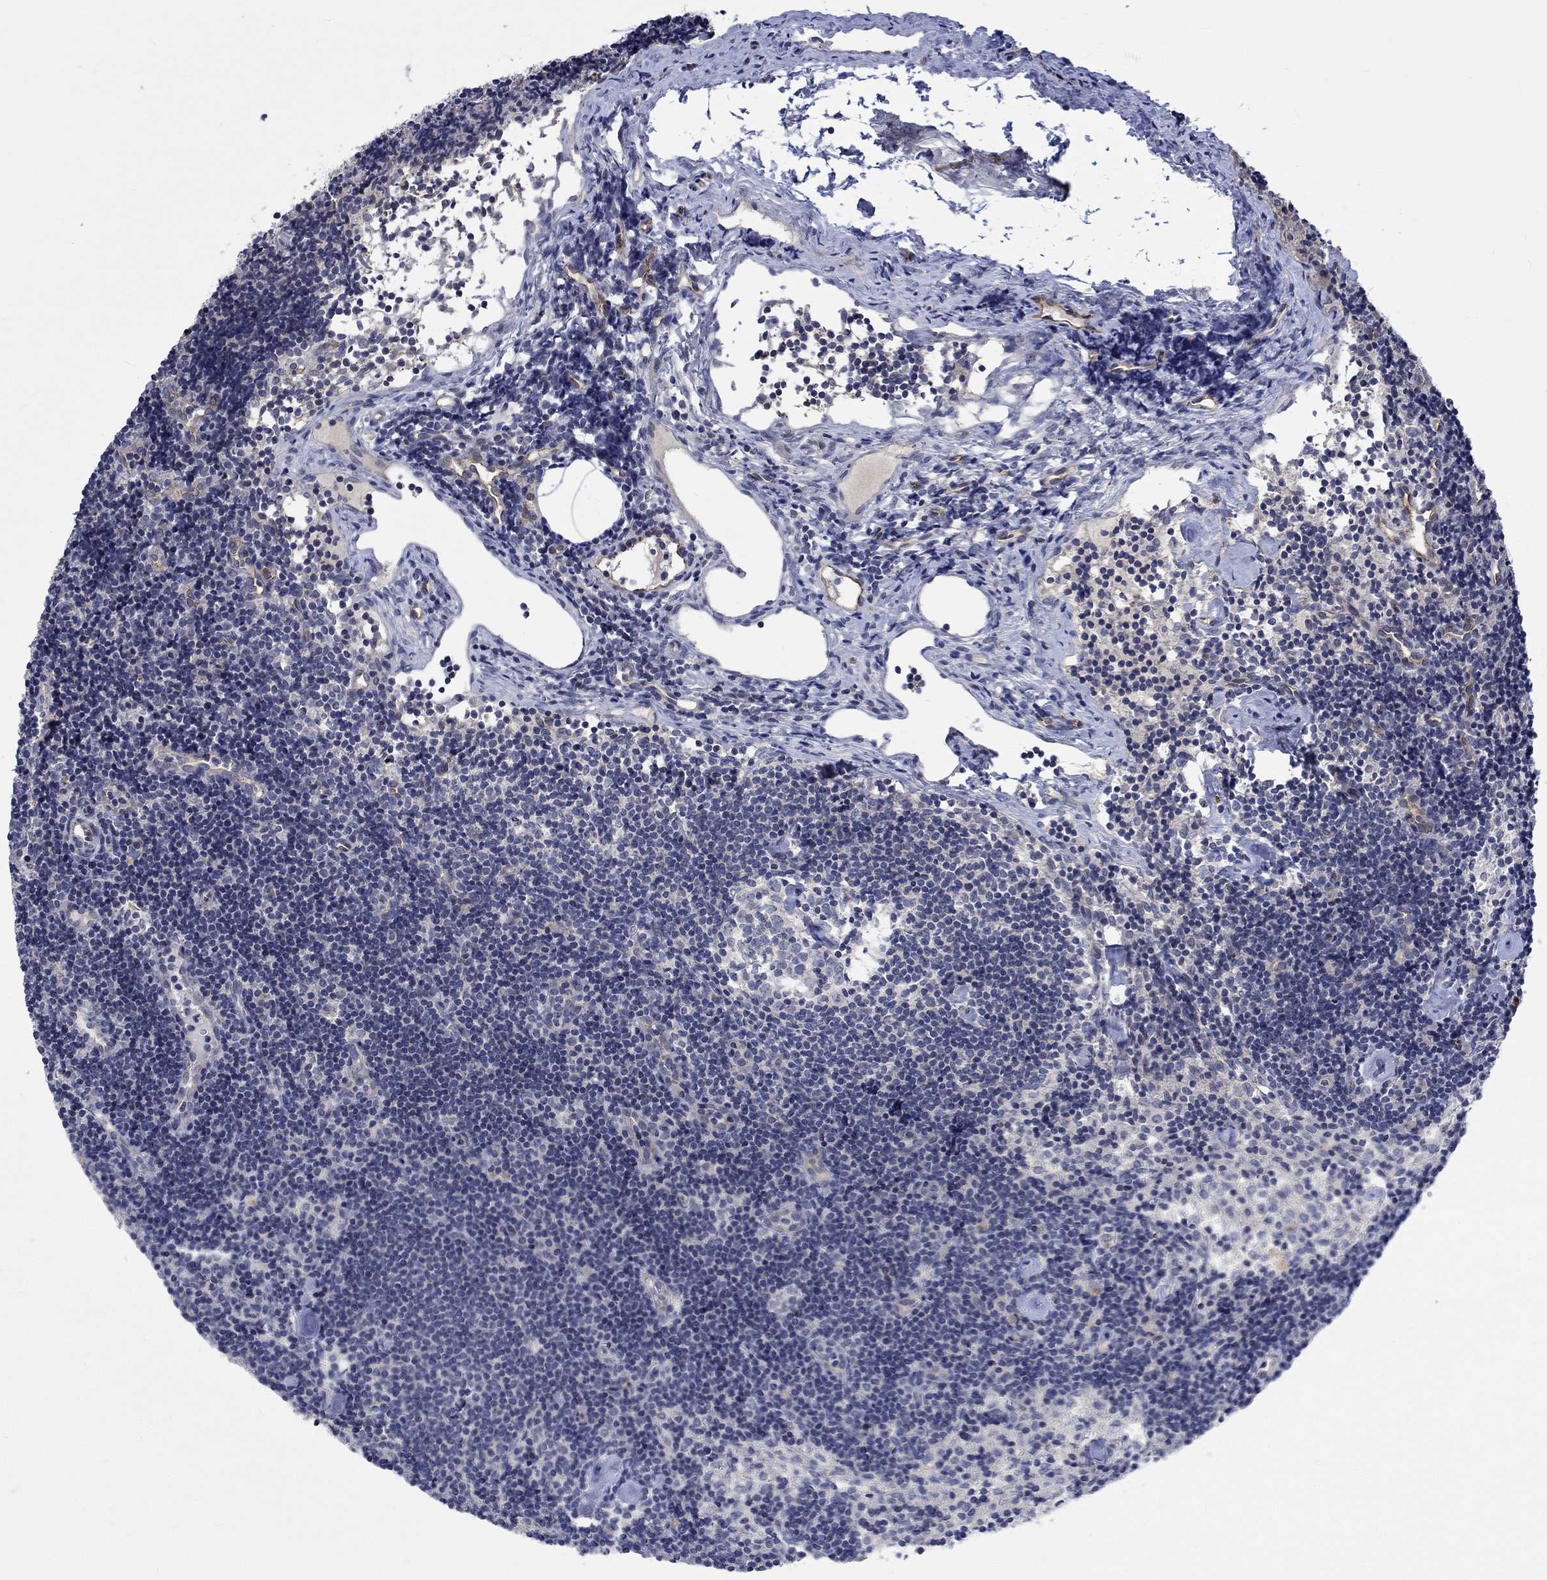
{"staining": {"intensity": "negative", "quantity": "none", "location": "none"}, "tissue": "lymph node", "cell_type": "Germinal center cells", "image_type": "normal", "snomed": [{"axis": "morphology", "description": "Normal tissue, NOS"}, {"axis": "topography", "description": "Lymph node"}], "caption": "A high-resolution histopathology image shows immunohistochemistry staining of unremarkable lymph node, which displays no significant expression in germinal center cells.", "gene": "GJA5", "patient": {"sex": "female", "age": 42}}